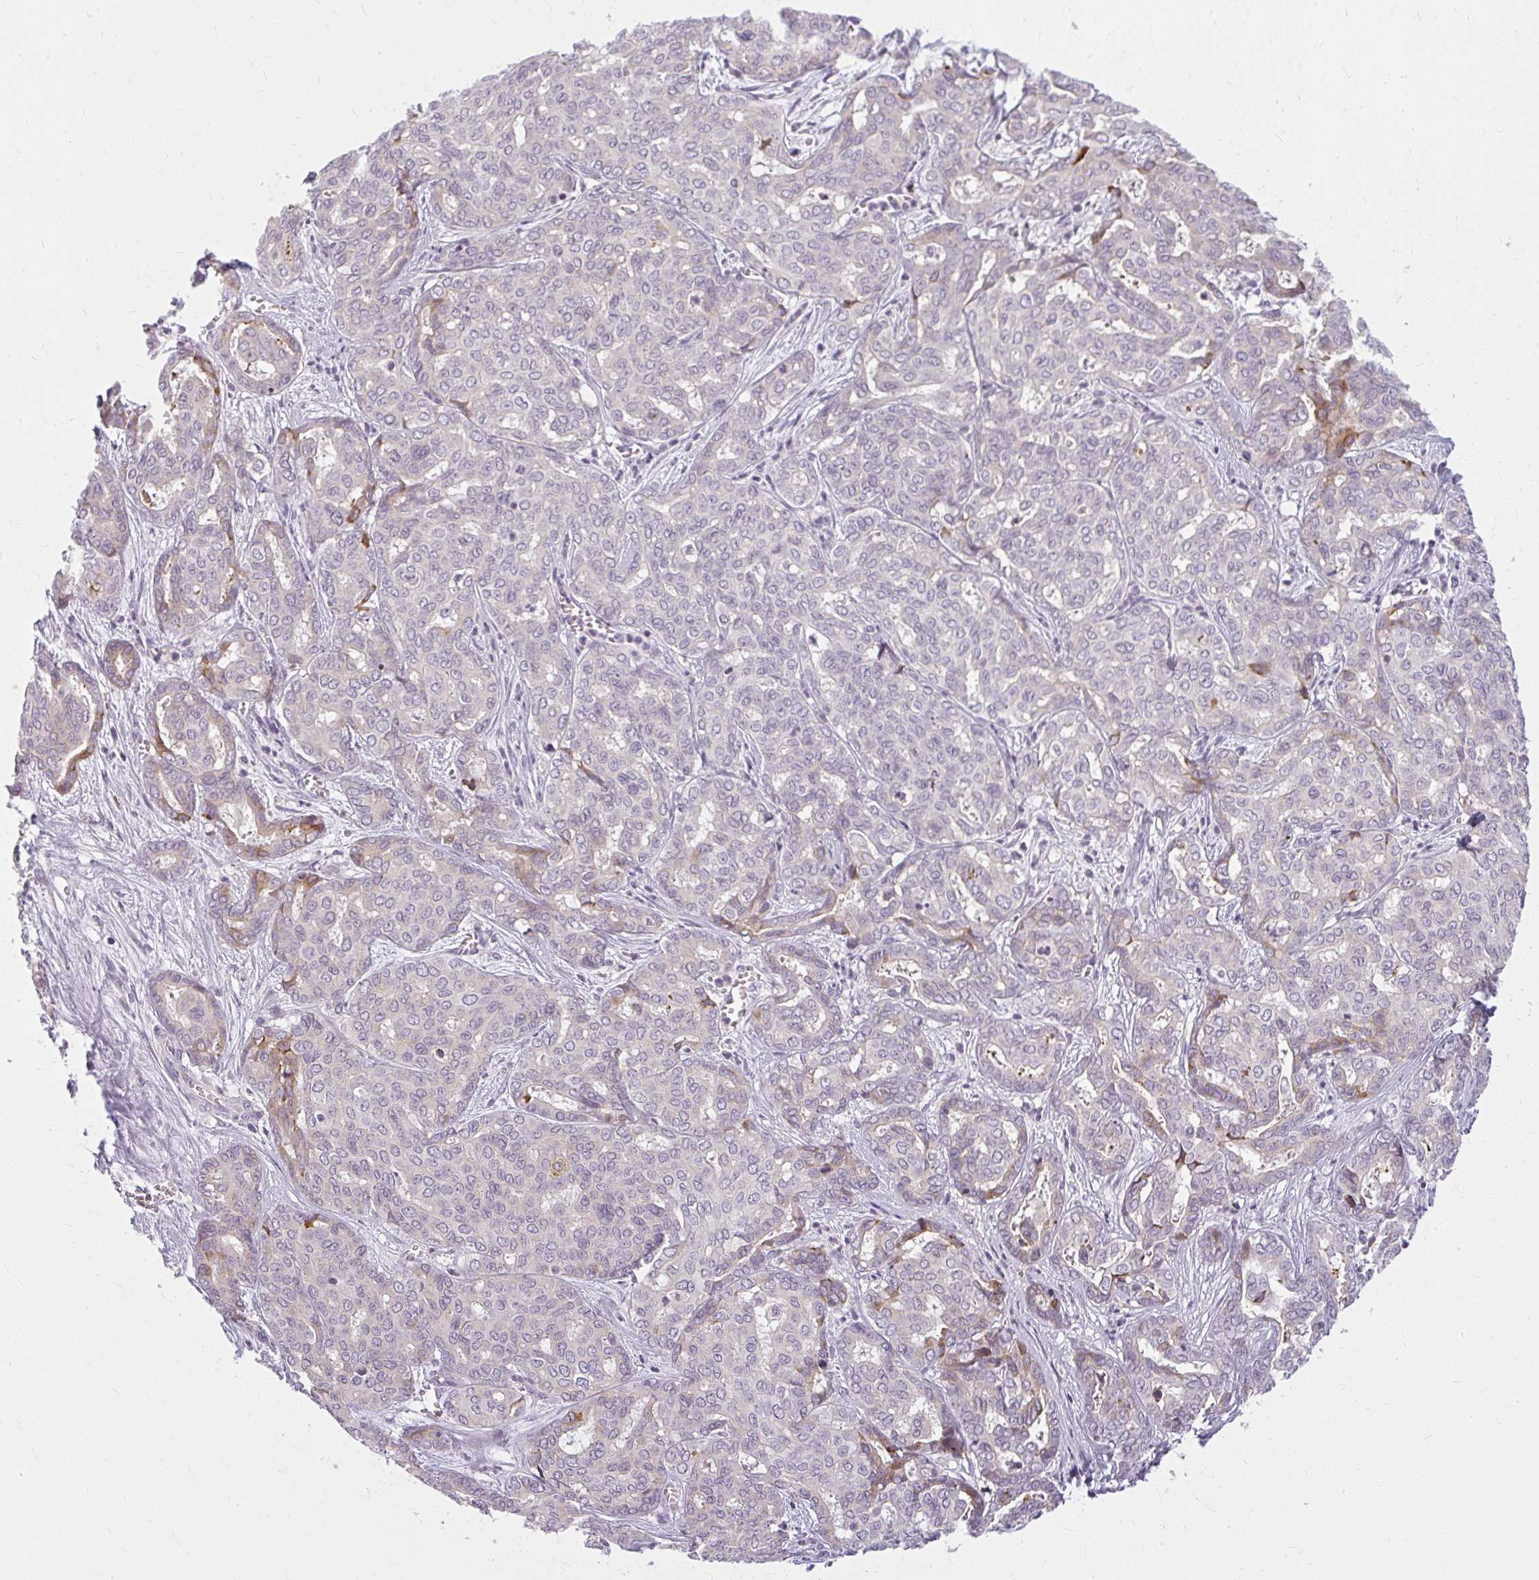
{"staining": {"intensity": "moderate", "quantity": "<25%", "location": "cytoplasmic/membranous"}, "tissue": "liver cancer", "cell_type": "Tumor cells", "image_type": "cancer", "snomed": [{"axis": "morphology", "description": "Cholangiocarcinoma"}, {"axis": "topography", "description": "Liver"}], "caption": "Immunohistochemistry (IHC) staining of cholangiocarcinoma (liver), which demonstrates low levels of moderate cytoplasmic/membranous positivity in about <25% of tumor cells indicating moderate cytoplasmic/membranous protein staining. The staining was performed using DAB (3,3'-diaminobenzidine) (brown) for protein detection and nuclei were counterstained in hematoxylin (blue).", "gene": "ZFYVE26", "patient": {"sex": "female", "age": 64}}